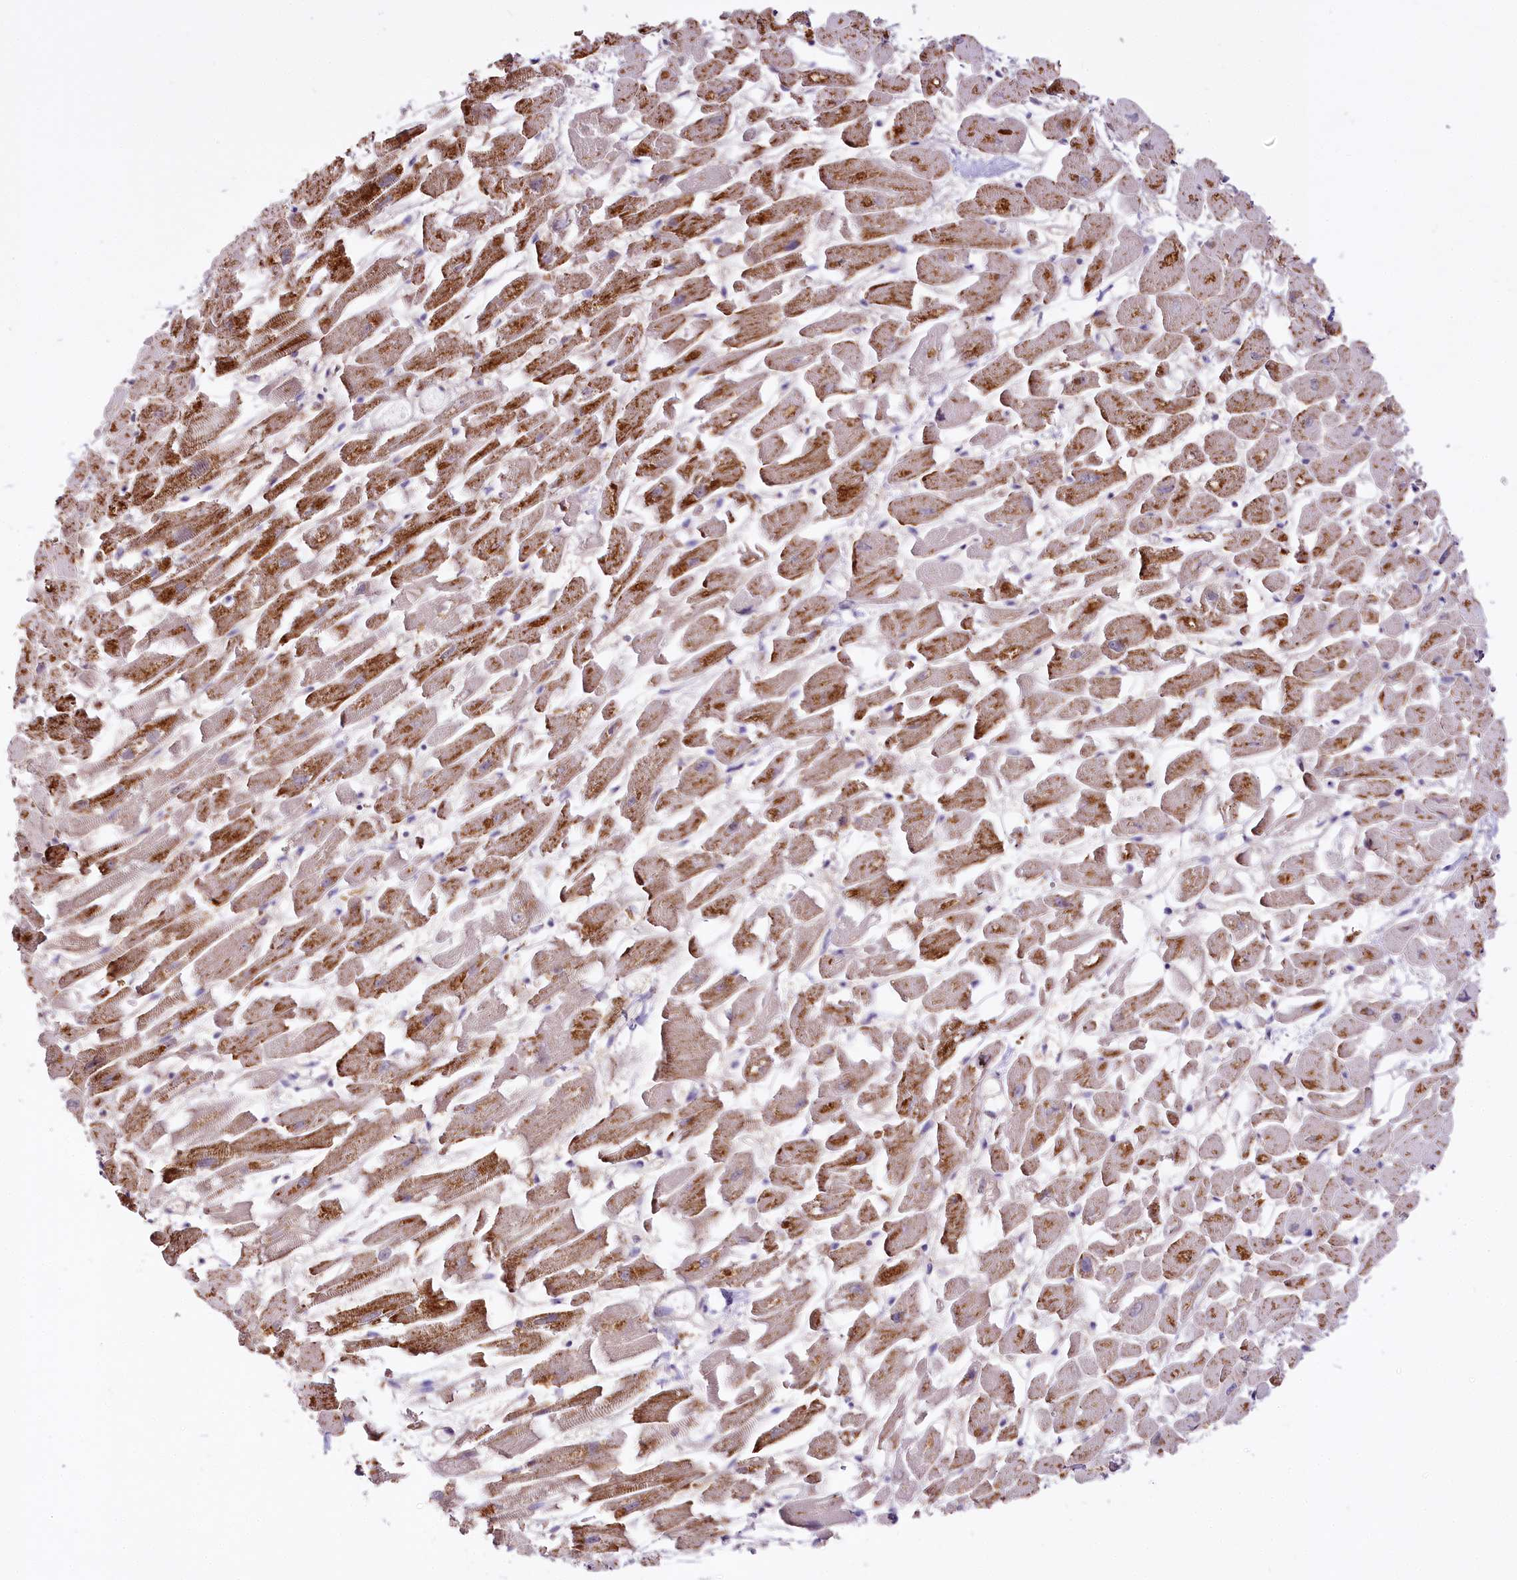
{"staining": {"intensity": "moderate", "quantity": ">75%", "location": "cytoplasmic/membranous"}, "tissue": "heart muscle", "cell_type": "Cardiomyocytes", "image_type": "normal", "snomed": [{"axis": "morphology", "description": "Normal tissue, NOS"}, {"axis": "topography", "description": "Heart"}], "caption": "Heart muscle stained with DAB (3,3'-diaminobenzidine) IHC demonstrates medium levels of moderate cytoplasmic/membranous staining in about >75% of cardiomyocytes.", "gene": "ZNF226", "patient": {"sex": "female", "age": 64}}